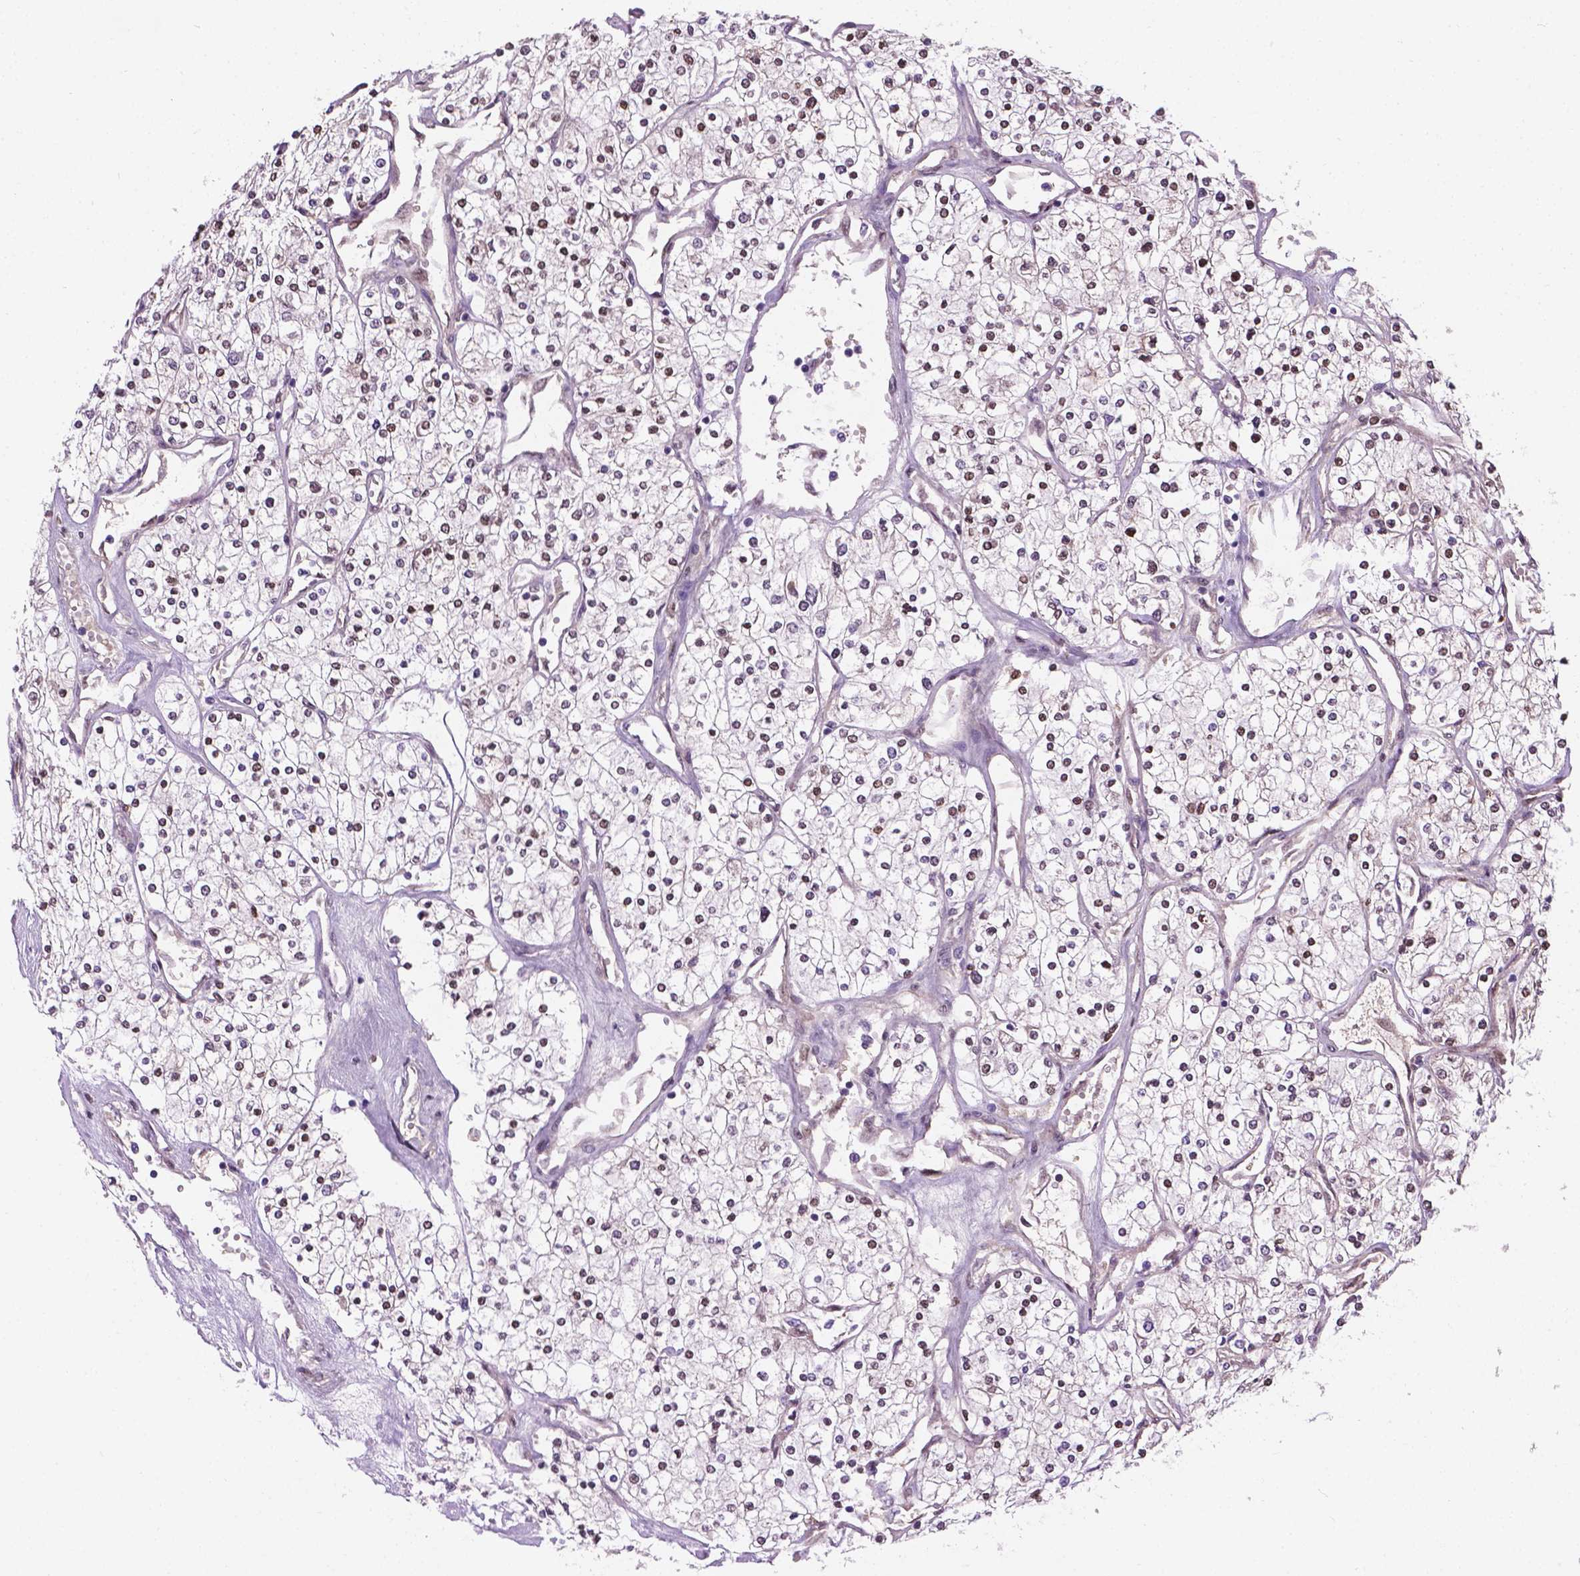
{"staining": {"intensity": "weak", "quantity": ">75%", "location": "nuclear"}, "tissue": "renal cancer", "cell_type": "Tumor cells", "image_type": "cancer", "snomed": [{"axis": "morphology", "description": "Adenocarcinoma, NOS"}, {"axis": "topography", "description": "Kidney"}], "caption": "Immunohistochemical staining of human adenocarcinoma (renal) shows low levels of weak nuclear positivity in approximately >75% of tumor cells.", "gene": "IRF6", "patient": {"sex": "male", "age": 80}}